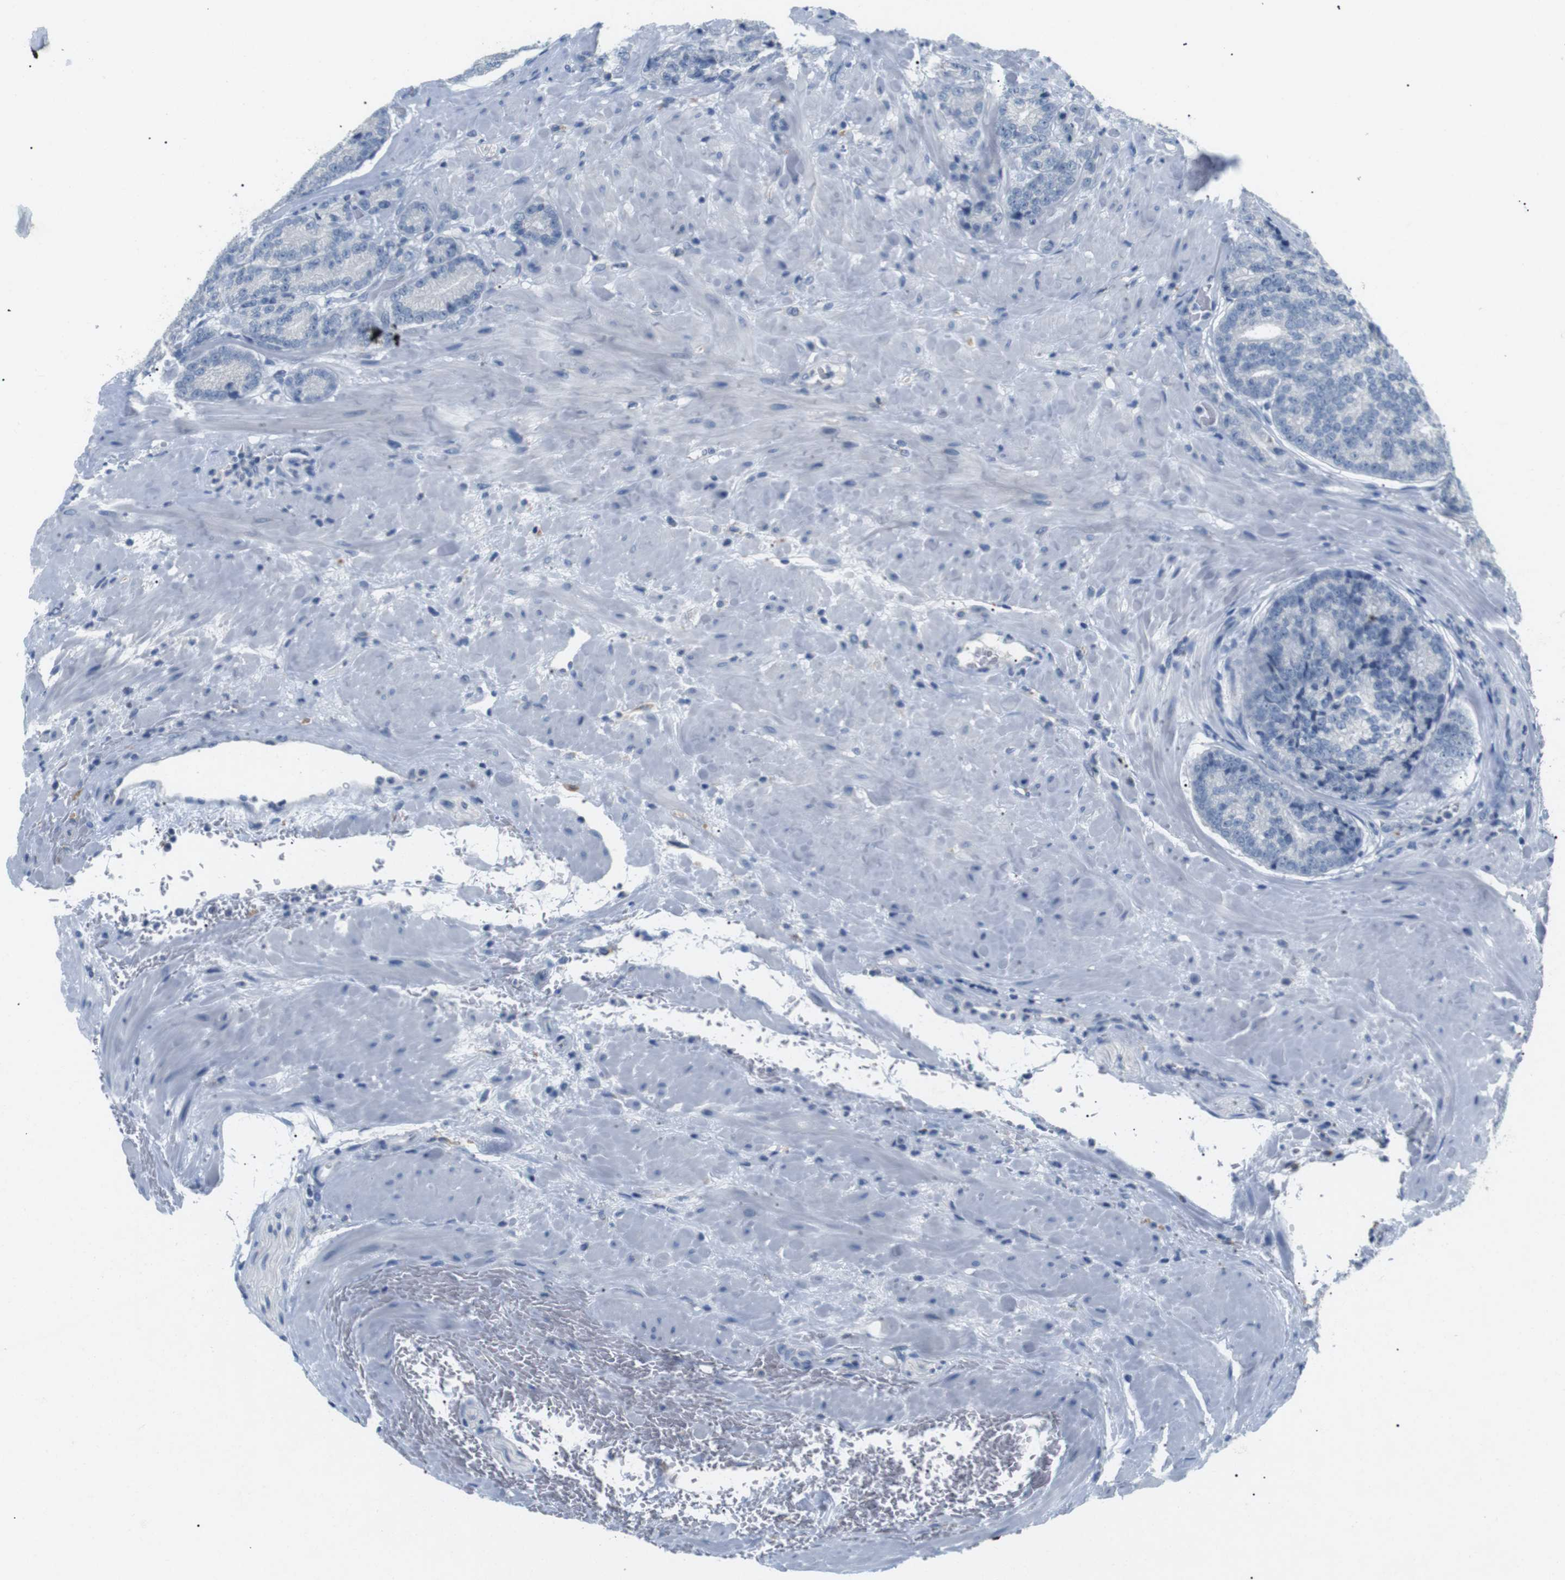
{"staining": {"intensity": "negative", "quantity": "none", "location": "none"}, "tissue": "prostate cancer", "cell_type": "Tumor cells", "image_type": "cancer", "snomed": [{"axis": "morphology", "description": "Adenocarcinoma, High grade"}, {"axis": "topography", "description": "Prostate"}], "caption": "Protein analysis of prostate cancer demonstrates no significant staining in tumor cells.", "gene": "FCGRT", "patient": {"sex": "male", "age": 61}}